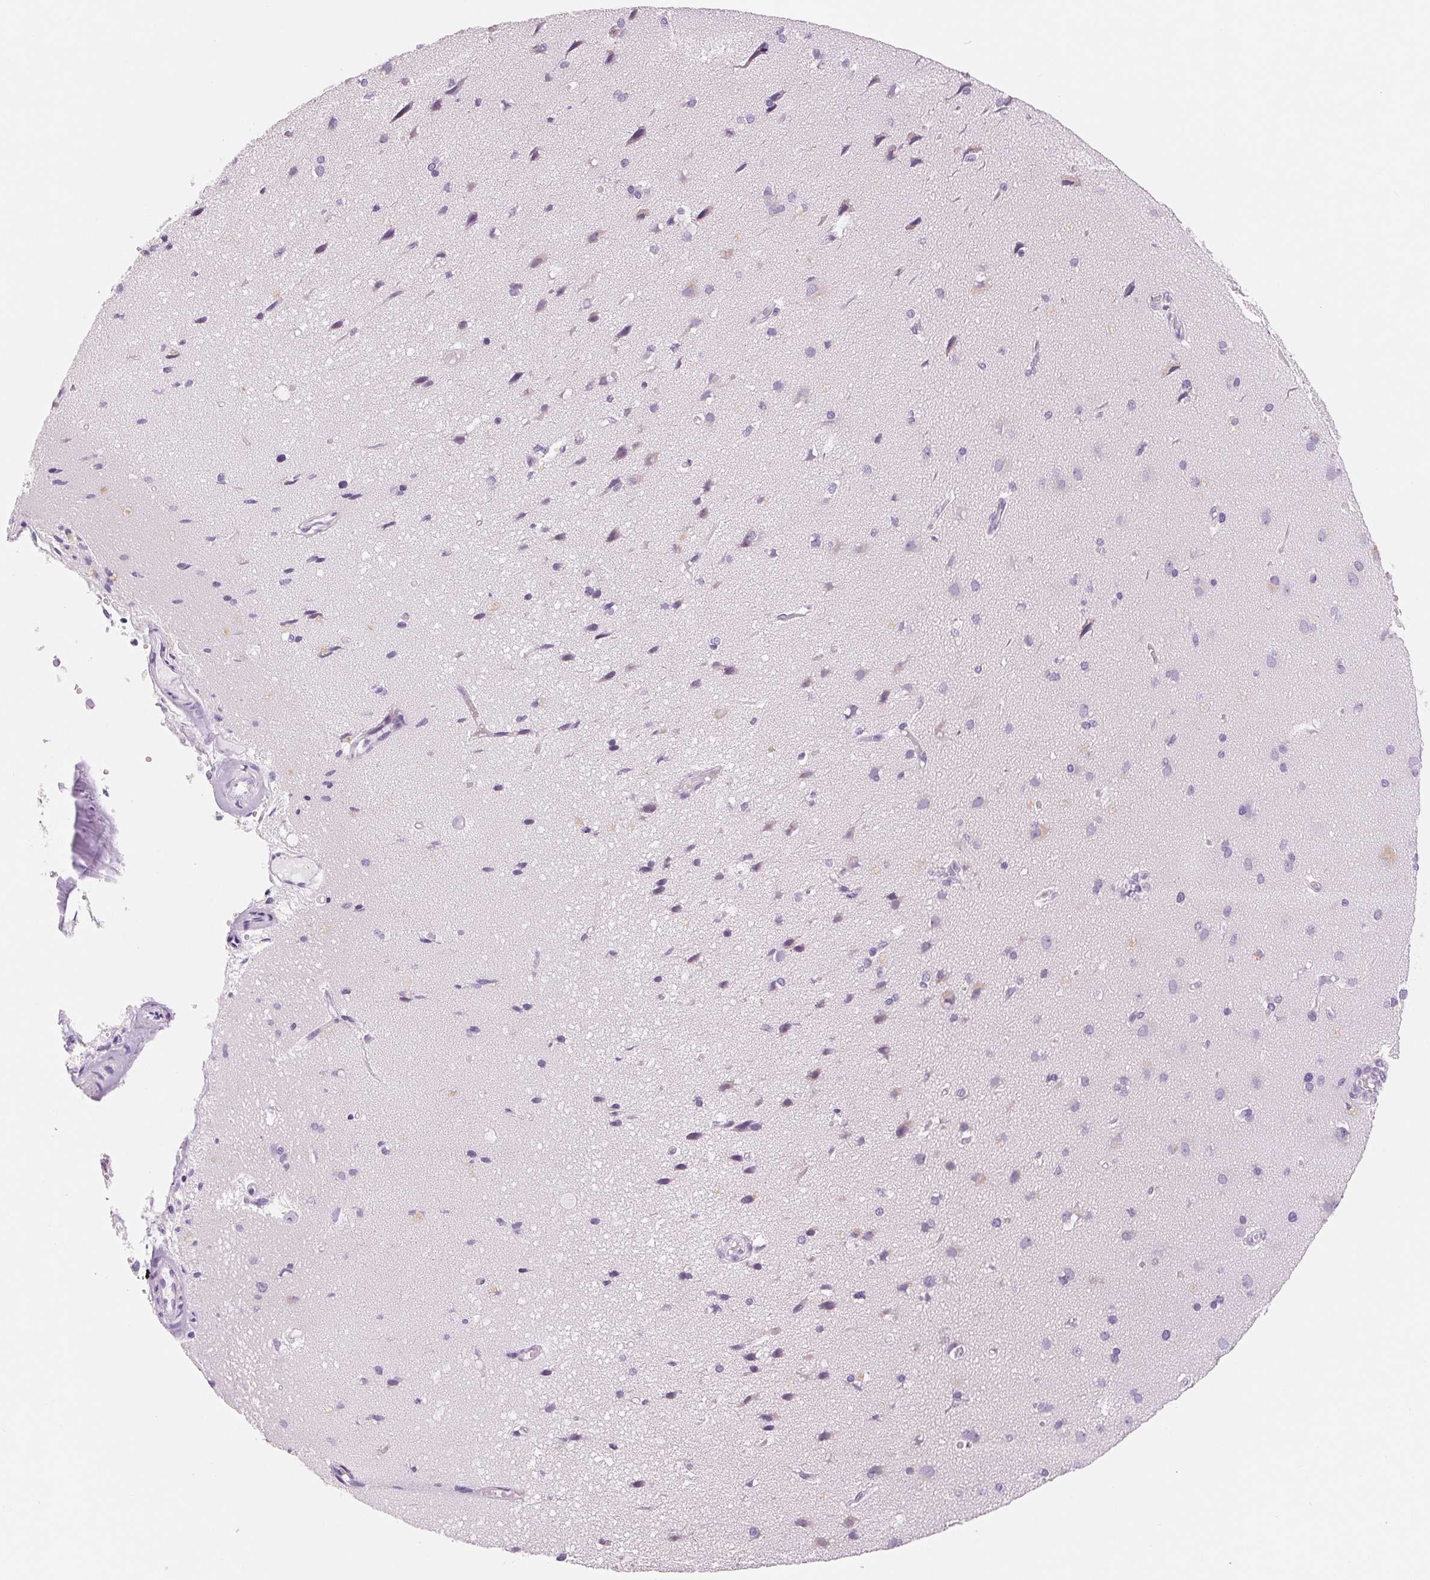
{"staining": {"intensity": "negative", "quantity": "none", "location": "none"}, "tissue": "cerebral cortex", "cell_type": "Endothelial cells", "image_type": "normal", "snomed": [{"axis": "morphology", "description": "Normal tissue, NOS"}, {"axis": "morphology", "description": "Glioma, malignant, High grade"}, {"axis": "topography", "description": "Cerebral cortex"}], "caption": "Protein analysis of benign cerebral cortex displays no significant expression in endothelial cells.", "gene": "ASGR2", "patient": {"sex": "male", "age": 71}}